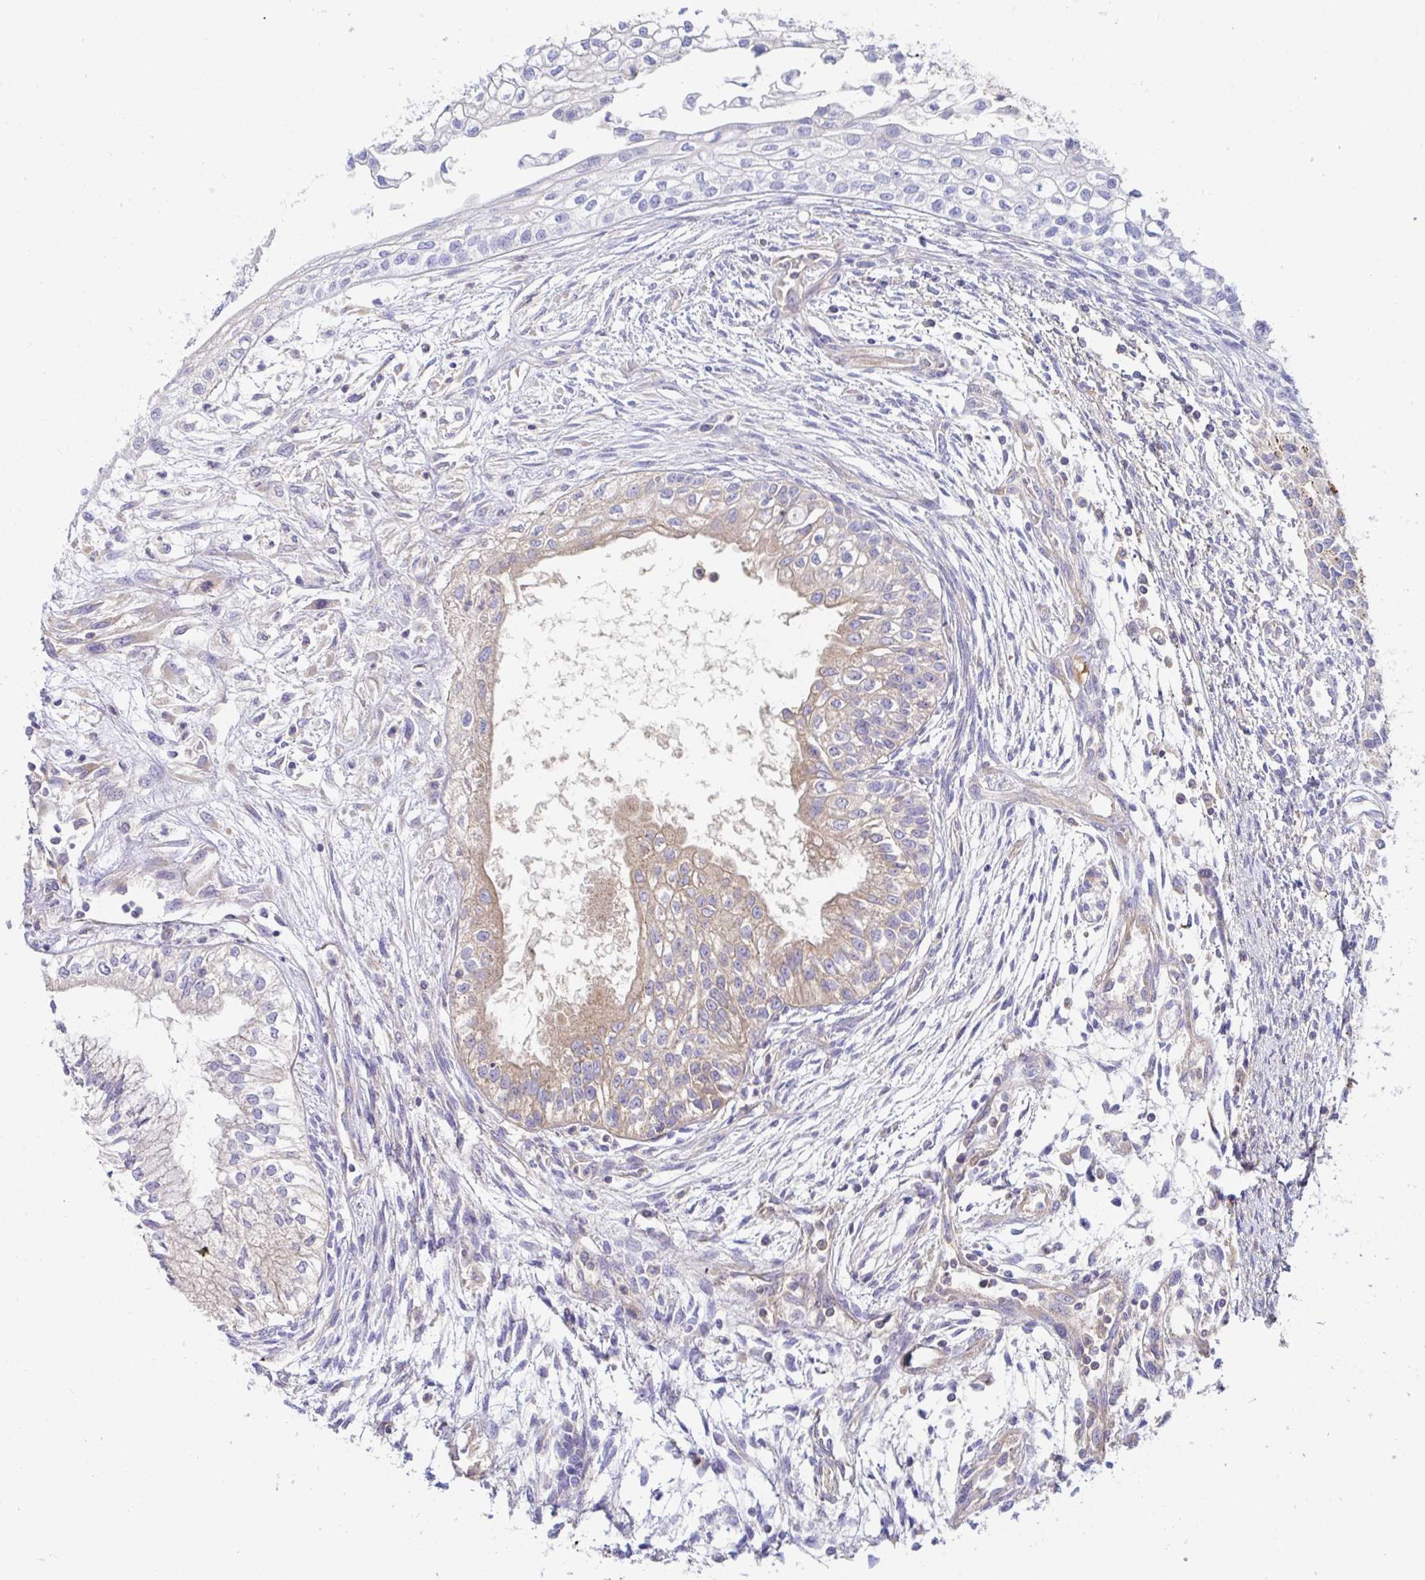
{"staining": {"intensity": "weak", "quantity": "<25%", "location": "cytoplasmic/membranous"}, "tissue": "testis cancer", "cell_type": "Tumor cells", "image_type": "cancer", "snomed": [{"axis": "morphology", "description": "Carcinoma, Embryonal, NOS"}, {"axis": "topography", "description": "Testis"}], "caption": "High magnification brightfield microscopy of testis cancer (embryonal carcinoma) stained with DAB (3,3'-diaminobenzidine) (brown) and counterstained with hematoxylin (blue): tumor cells show no significant expression.", "gene": "C4orf17", "patient": {"sex": "male", "age": 37}}